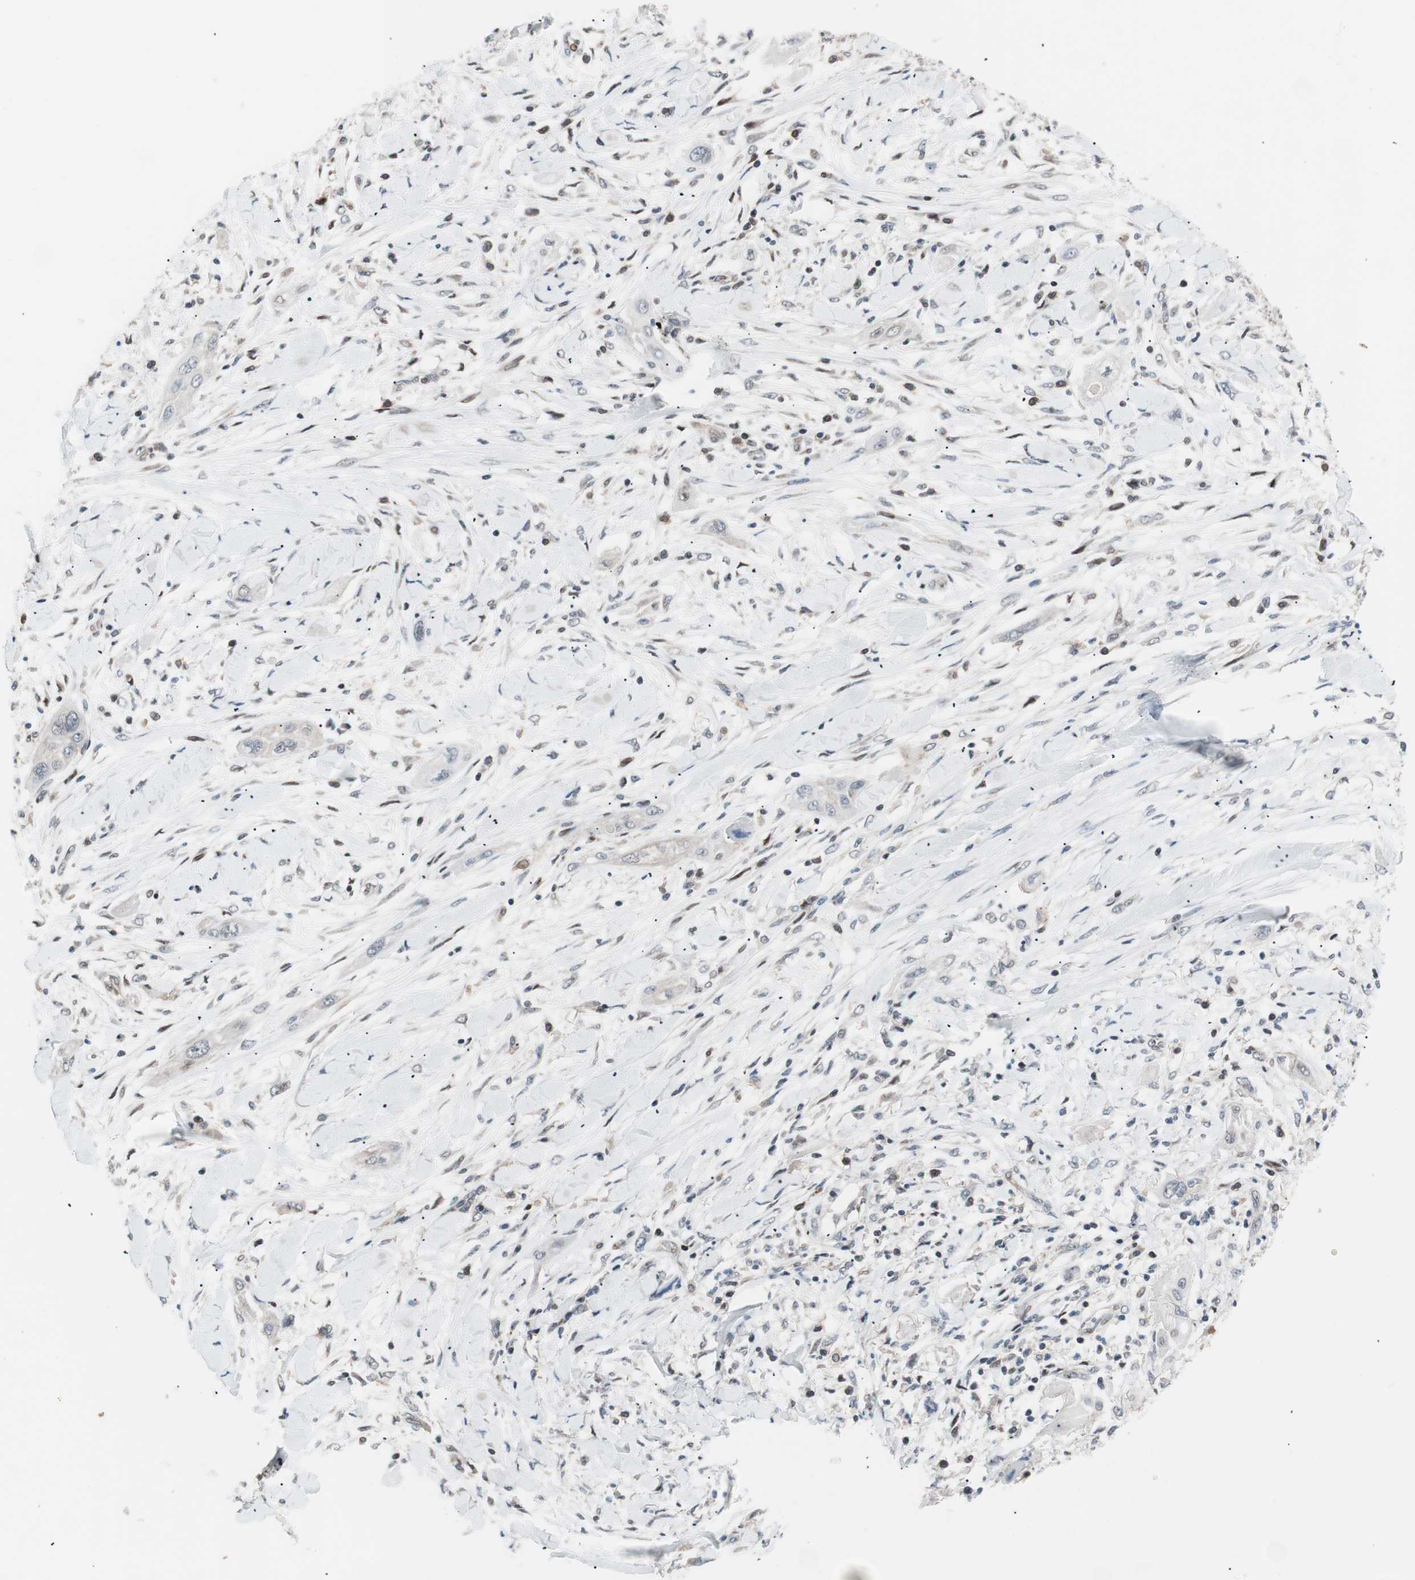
{"staining": {"intensity": "negative", "quantity": "none", "location": "none"}, "tissue": "lung cancer", "cell_type": "Tumor cells", "image_type": "cancer", "snomed": [{"axis": "morphology", "description": "Squamous cell carcinoma, NOS"}, {"axis": "topography", "description": "Lung"}], "caption": "This photomicrograph is of lung cancer (squamous cell carcinoma) stained with immunohistochemistry to label a protein in brown with the nuclei are counter-stained blue. There is no positivity in tumor cells.", "gene": "POLH", "patient": {"sex": "female", "age": 47}}